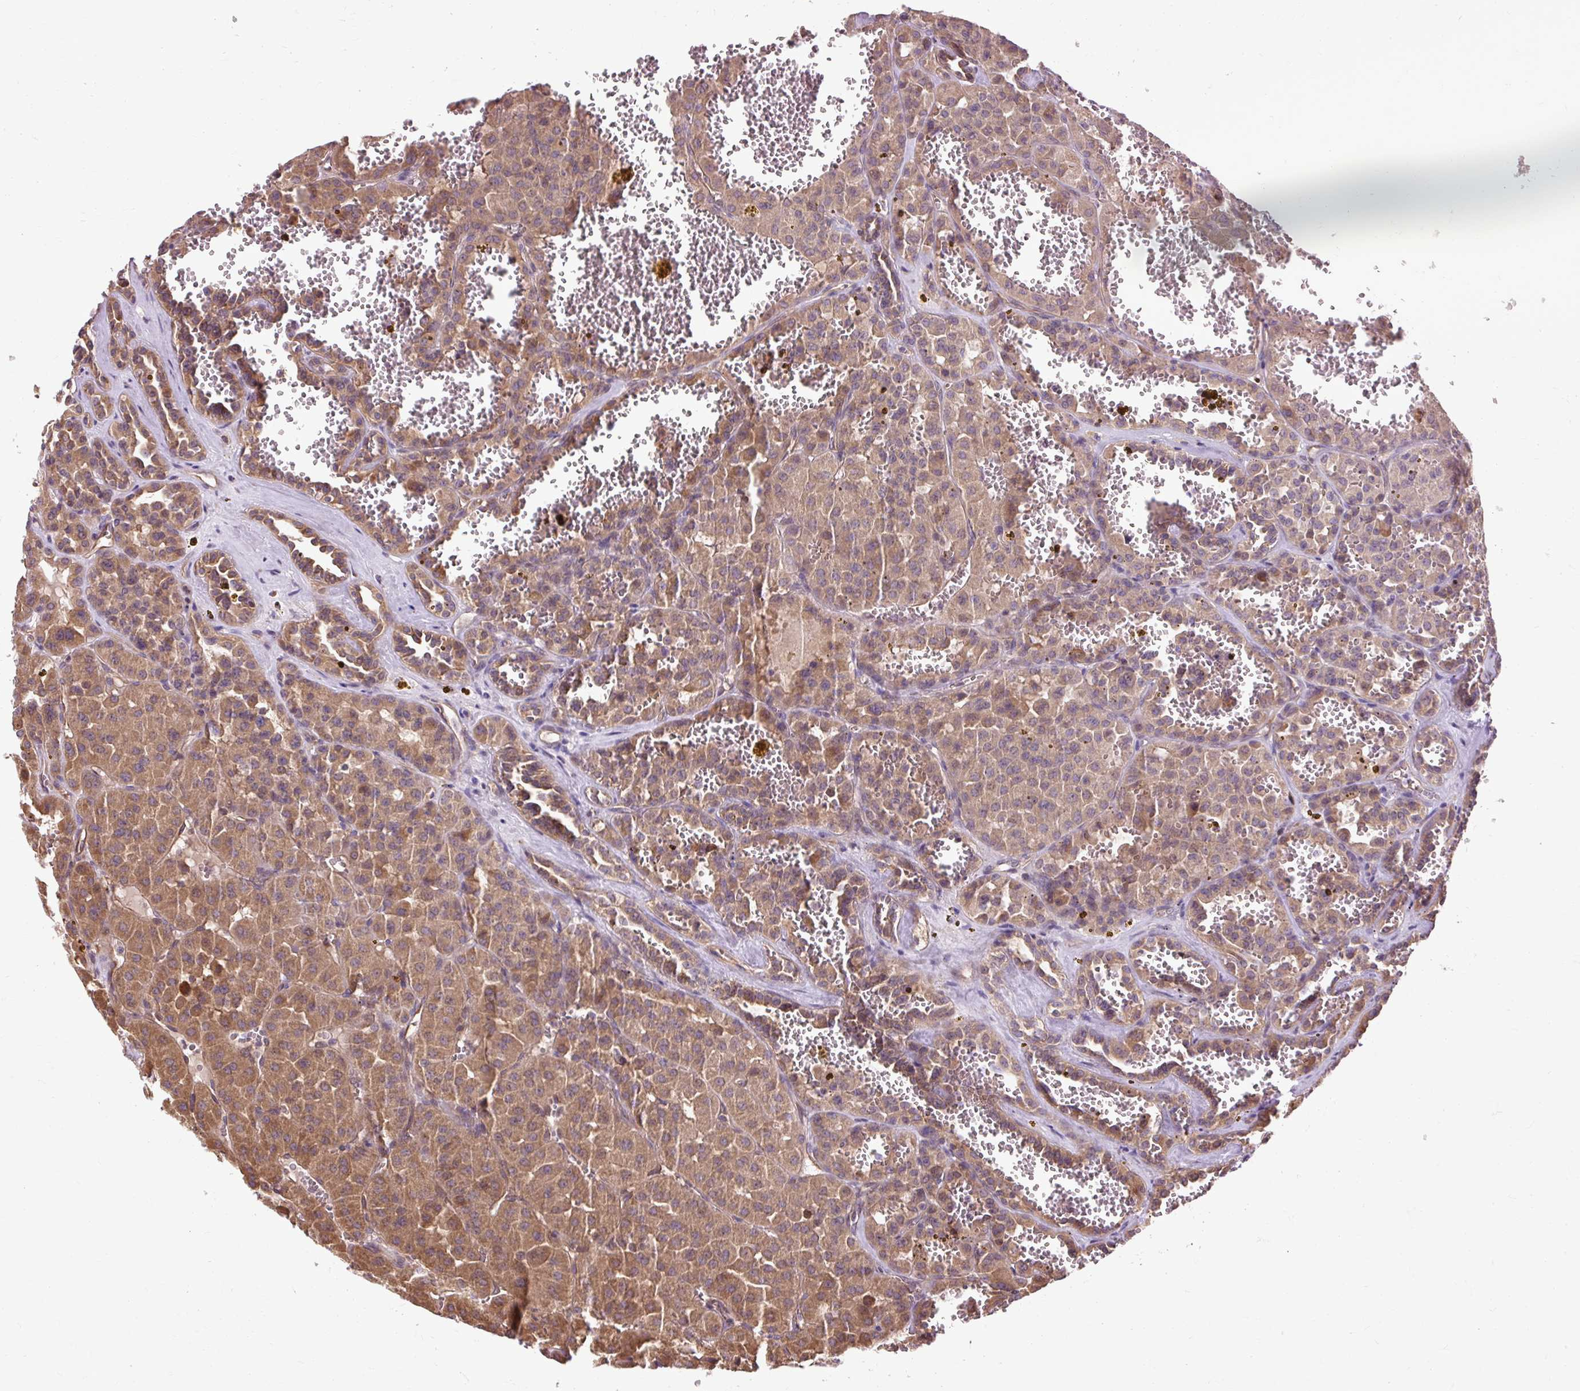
{"staining": {"intensity": "moderate", "quantity": ">75%", "location": "cytoplasmic/membranous"}, "tissue": "renal cancer", "cell_type": "Tumor cells", "image_type": "cancer", "snomed": [{"axis": "morphology", "description": "Carcinoma, NOS"}, {"axis": "topography", "description": "Kidney"}], "caption": "Immunohistochemistry (DAB) staining of human renal carcinoma displays moderate cytoplasmic/membranous protein expression in about >75% of tumor cells.", "gene": "FLRT1", "patient": {"sex": "female", "age": 75}}